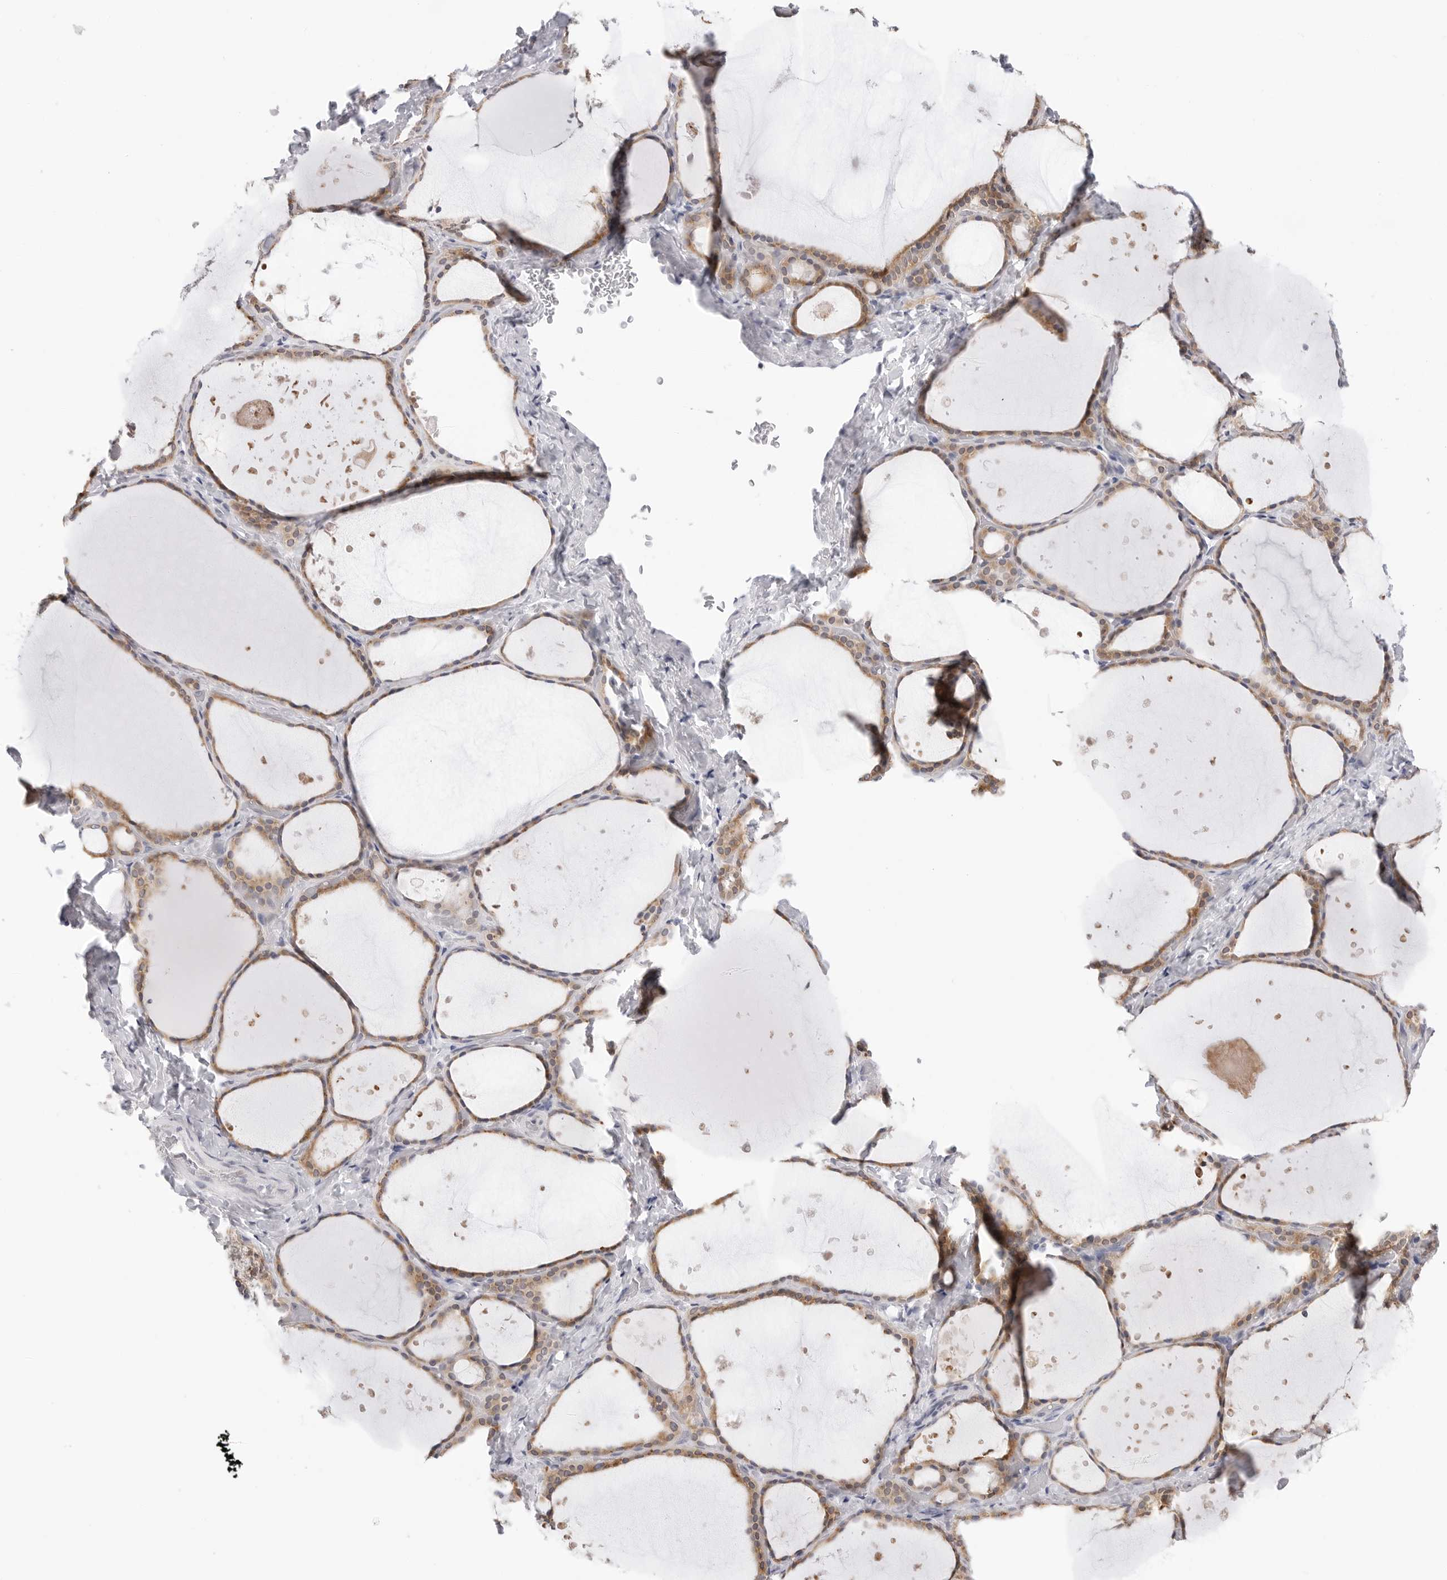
{"staining": {"intensity": "moderate", "quantity": ">75%", "location": "cytoplasmic/membranous"}, "tissue": "thyroid gland", "cell_type": "Glandular cells", "image_type": "normal", "snomed": [{"axis": "morphology", "description": "Normal tissue, NOS"}, {"axis": "topography", "description": "Thyroid gland"}], "caption": "A brown stain highlights moderate cytoplasmic/membranous expression of a protein in glandular cells of unremarkable thyroid gland. The protein of interest is shown in brown color, while the nuclei are stained blue.", "gene": "RPN1", "patient": {"sex": "female", "age": 44}}